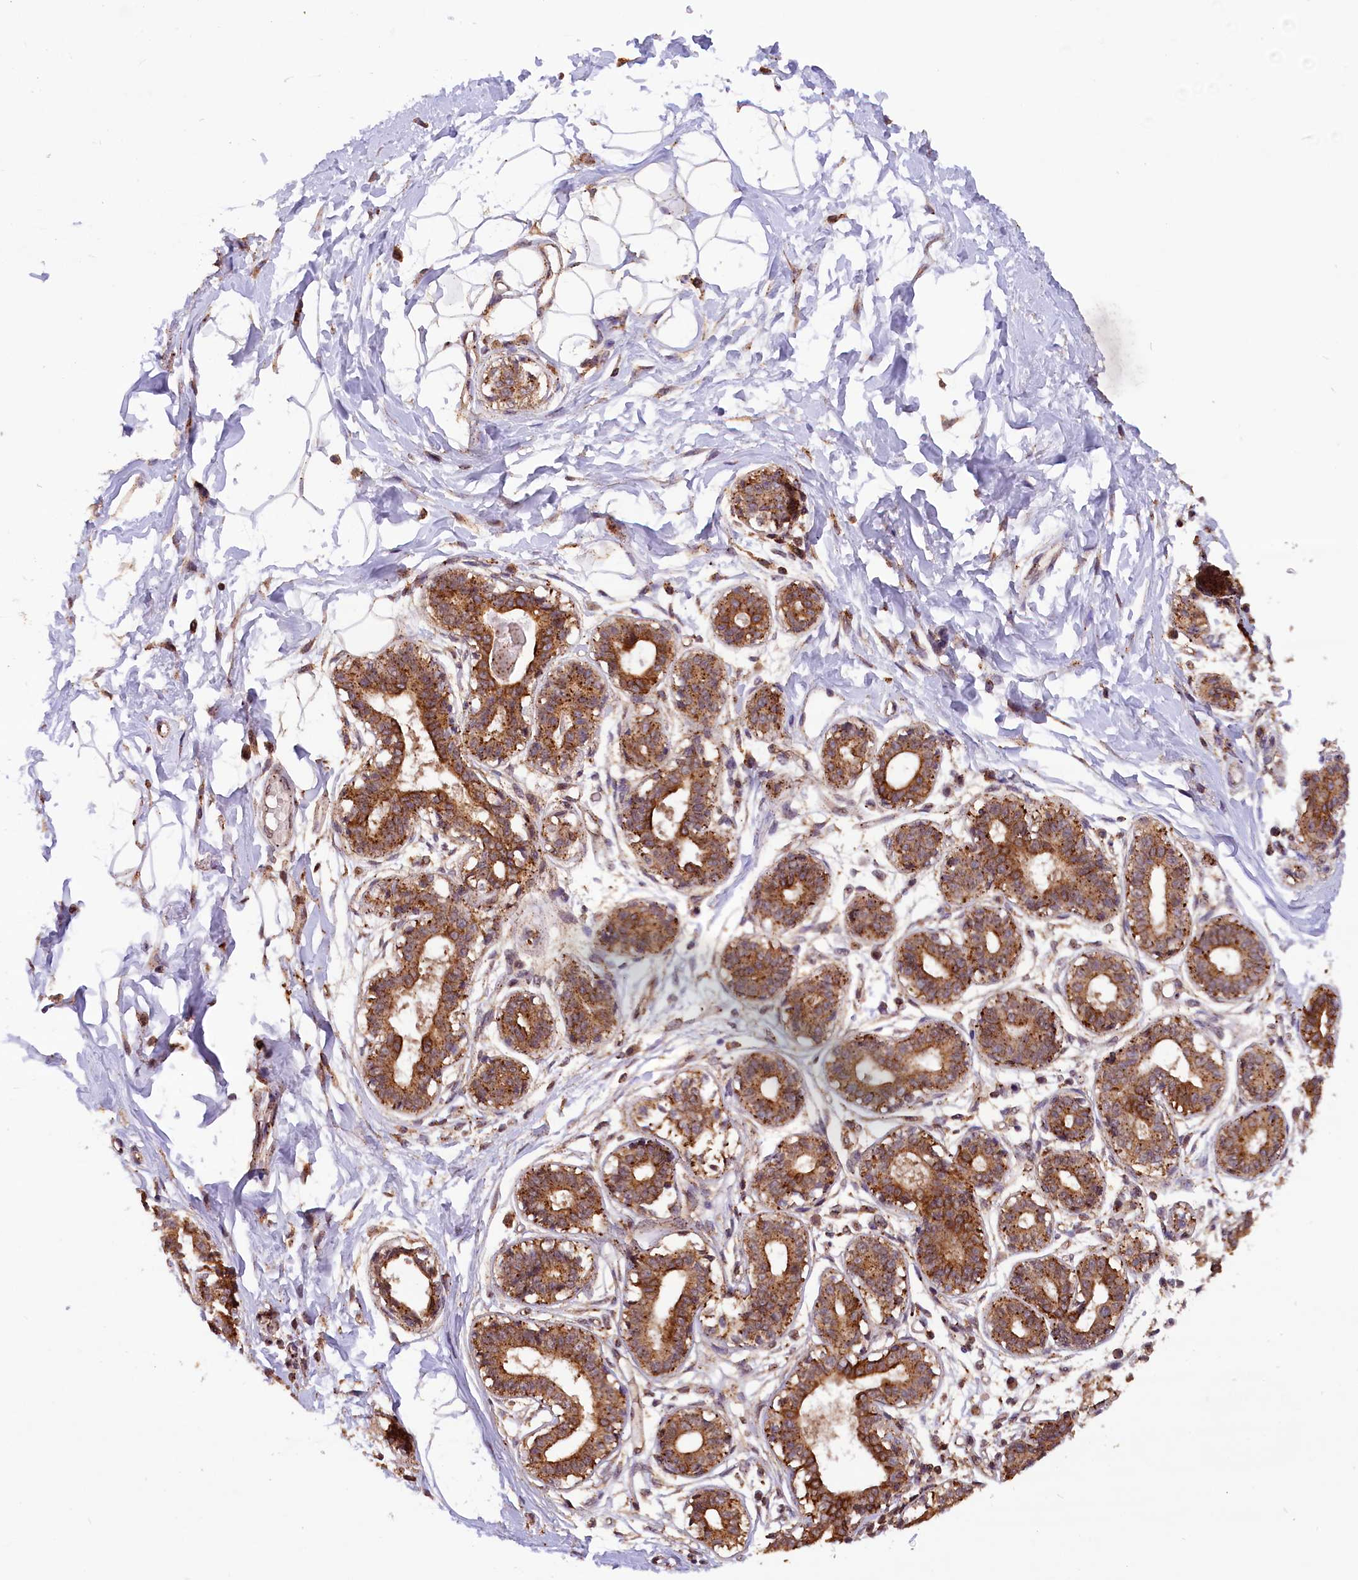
{"staining": {"intensity": "strong", "quantity": ">75%", "location": "cytoplasmic/membranous,nuclear"}, "tissue": "breast", "cell_type": "Adipocytes", "image_type": "normal", "snomed": [{"axis": "morphology", "description": "Normal tissue, NOS"}, {"axis": "topography", "description": "Breast"}], "caption": "Immunohistochemical staining of benign human breast reveals >75% levels of strong cytoplasmic/membranous,nuclear protein expression in approximately >75% of adipocytes.", "gene": "IST1", "patient": {"sex": "female", "age": 45}}